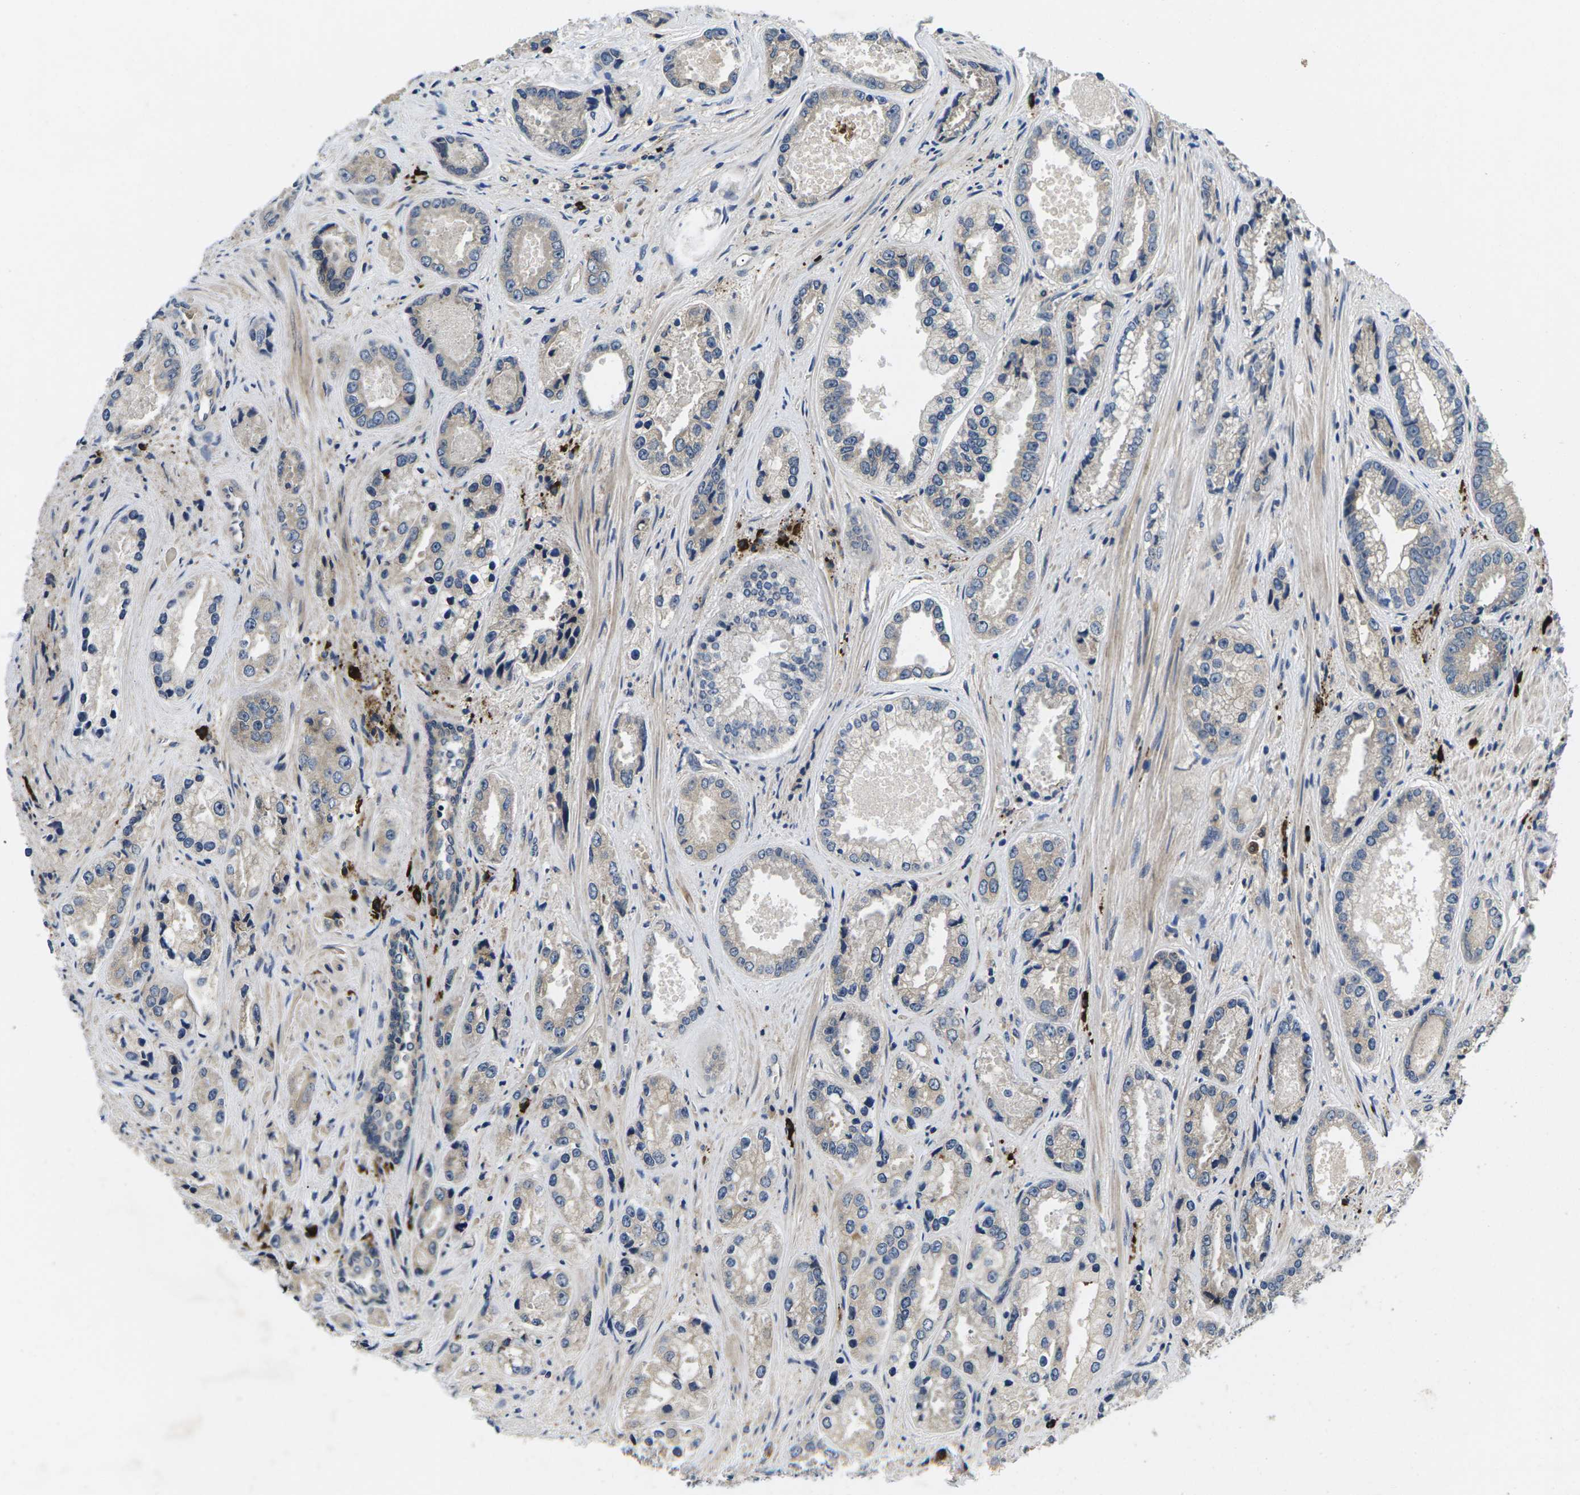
{"staining": {"intensity": "negative", "quantity": "none", "location": "none"}, "tissue": "prostate cancer", "cell_type": "Tumor cells", "image_type": "cancer", "snomed": [{"axis": "morphology", "description": "Adenocarcinoma, High grade"}, {"axis": "topography", "description": "Prostate"}], "caption": "Immunohistochemical staining of human prostate cancer shows no significant positivity in tumor cells.", "gene": "PLCE1", "patient": {"sex": "male", "age": 61}}